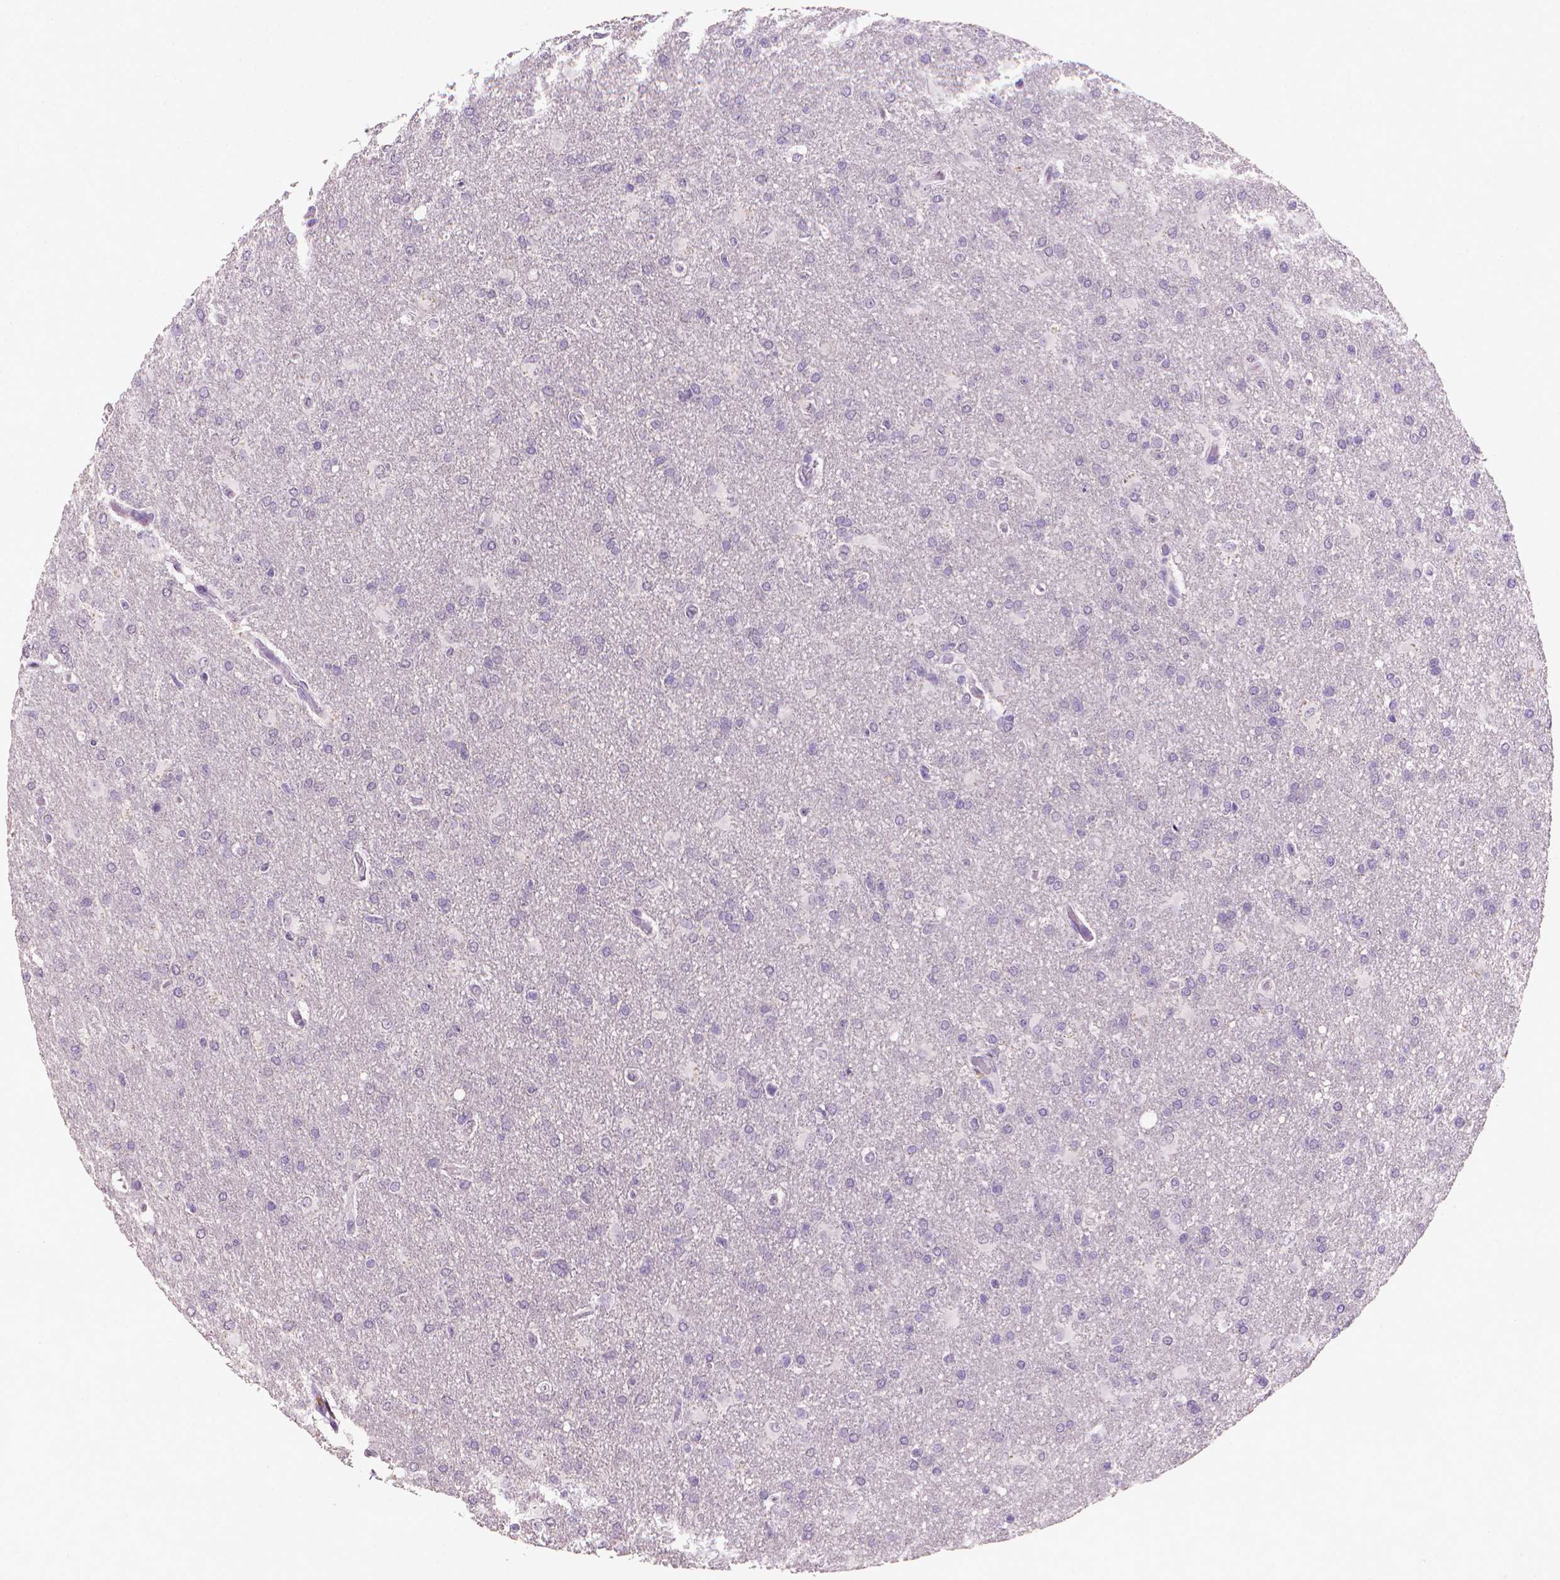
{"staining": {"intensity": "negative", "quantity": "none", "location": "none"}, "tissue": "glioma", "cell_type": "Tumor cells", "image_type": "cancer", "snomed": [{"axis": "morphology", "description": "Glioma, malignant, High grade"}, {"axis": "topography", "description": "Brain"}], "caption": "Immunohistochemical staining of human malignant glioma (high-grade) demonstrates no significant staining in tumor cells.", "gene": "MUC1", "patient": {"sex": "male", "age": 68}}